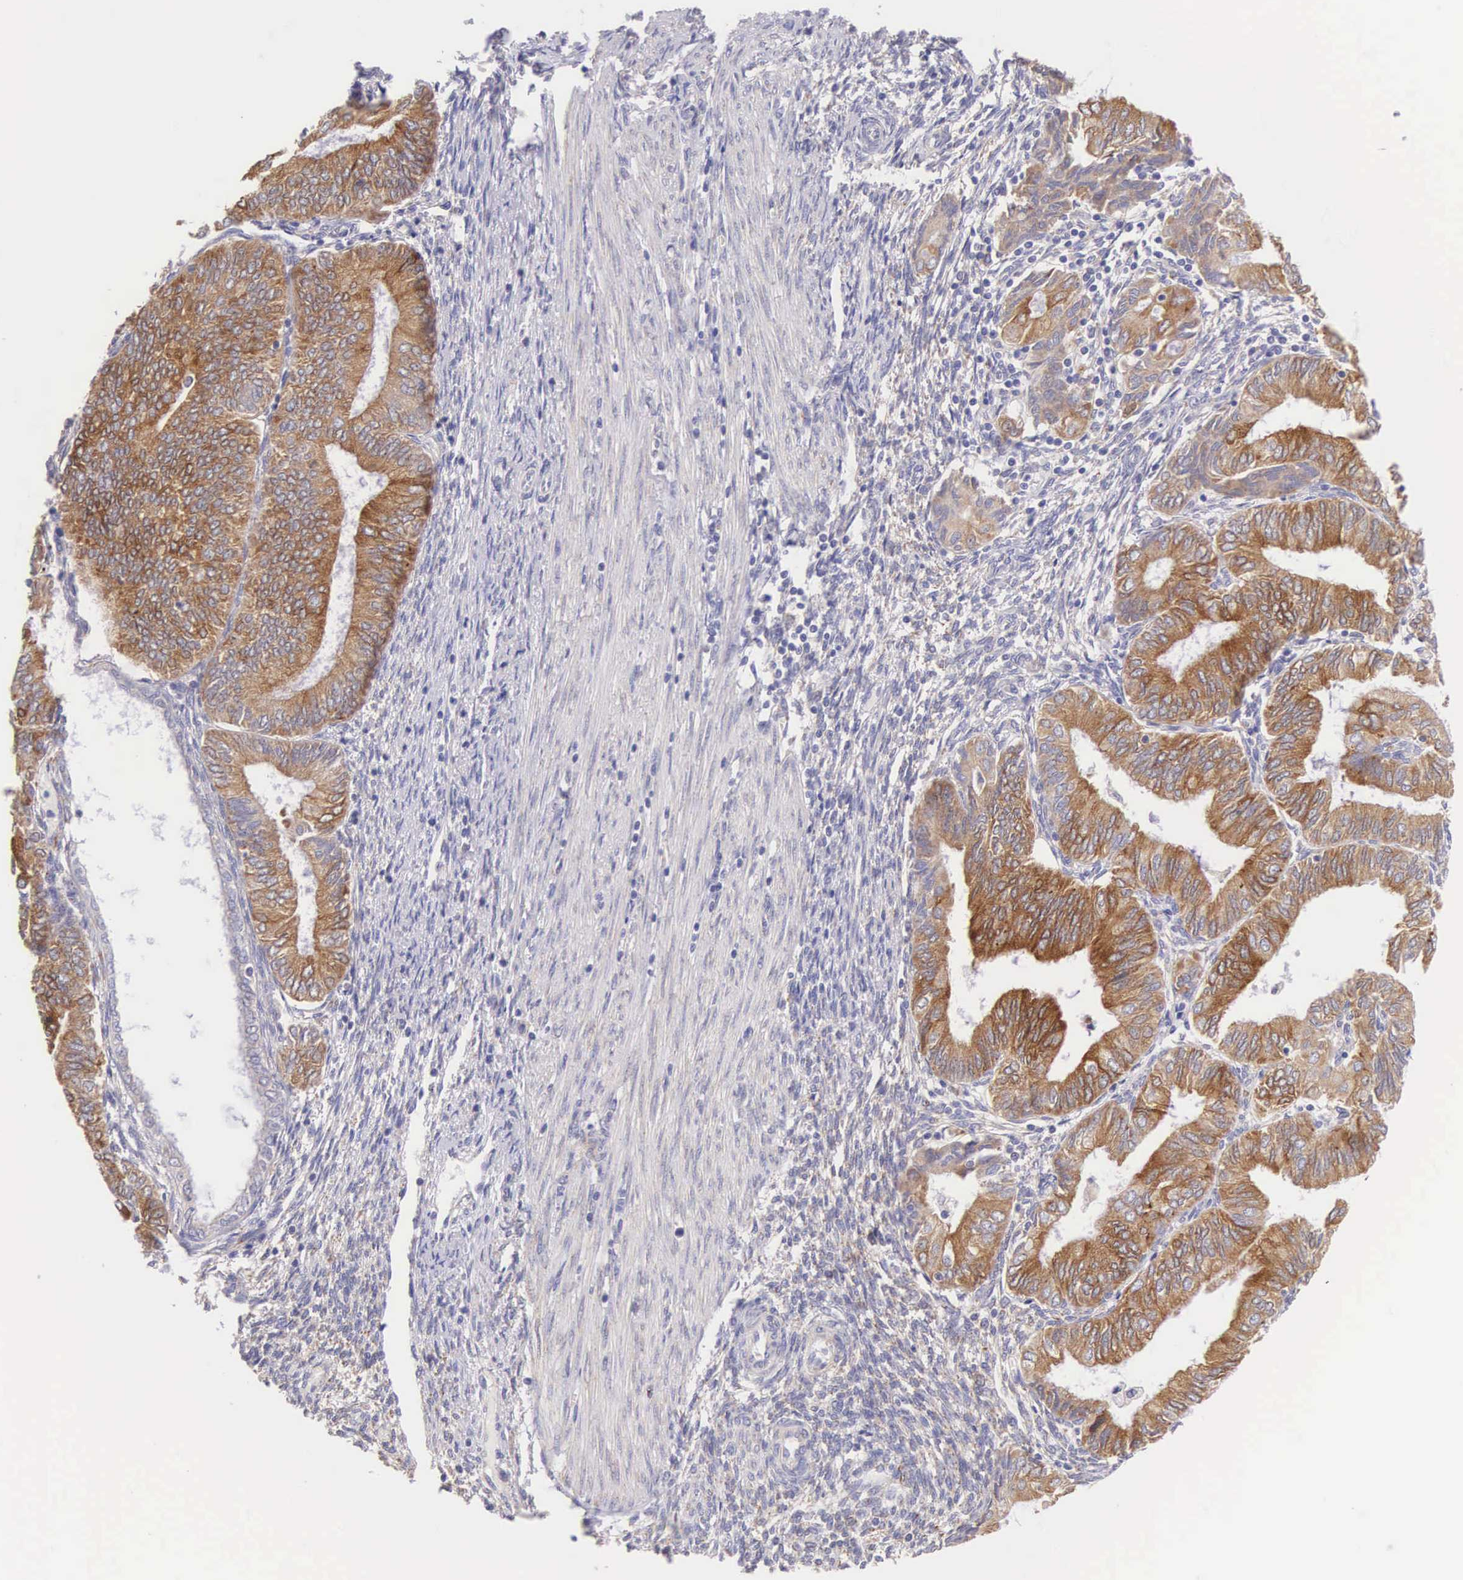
{"staining": {"intensity": "strong", "quantity": "25%-75%", "location": "cytoplasmic/membranous"}, "tissue": "endometrial cancer", "cell_type": "Tumor cells", "image_type": "cancer", "snomed": [{"axis": "morphology", "description": "Adenocarcinoma, NOS"}, {"axis": "topography", "description": "Endometrium"}], "caption": "Tumor cells exhibit strong cytoplasmic/membranous positivity in about 25%-75% of cells in endometrial cancer (adenocarcinoma). (Stains: DAB (3,3'-diaminobenzidine) in brown, nuclei in blue, Microscopy: brightfield microscopy at high magnification).", "gene": "NSDHL", "patient": {"sex": "female", "age": 51}}